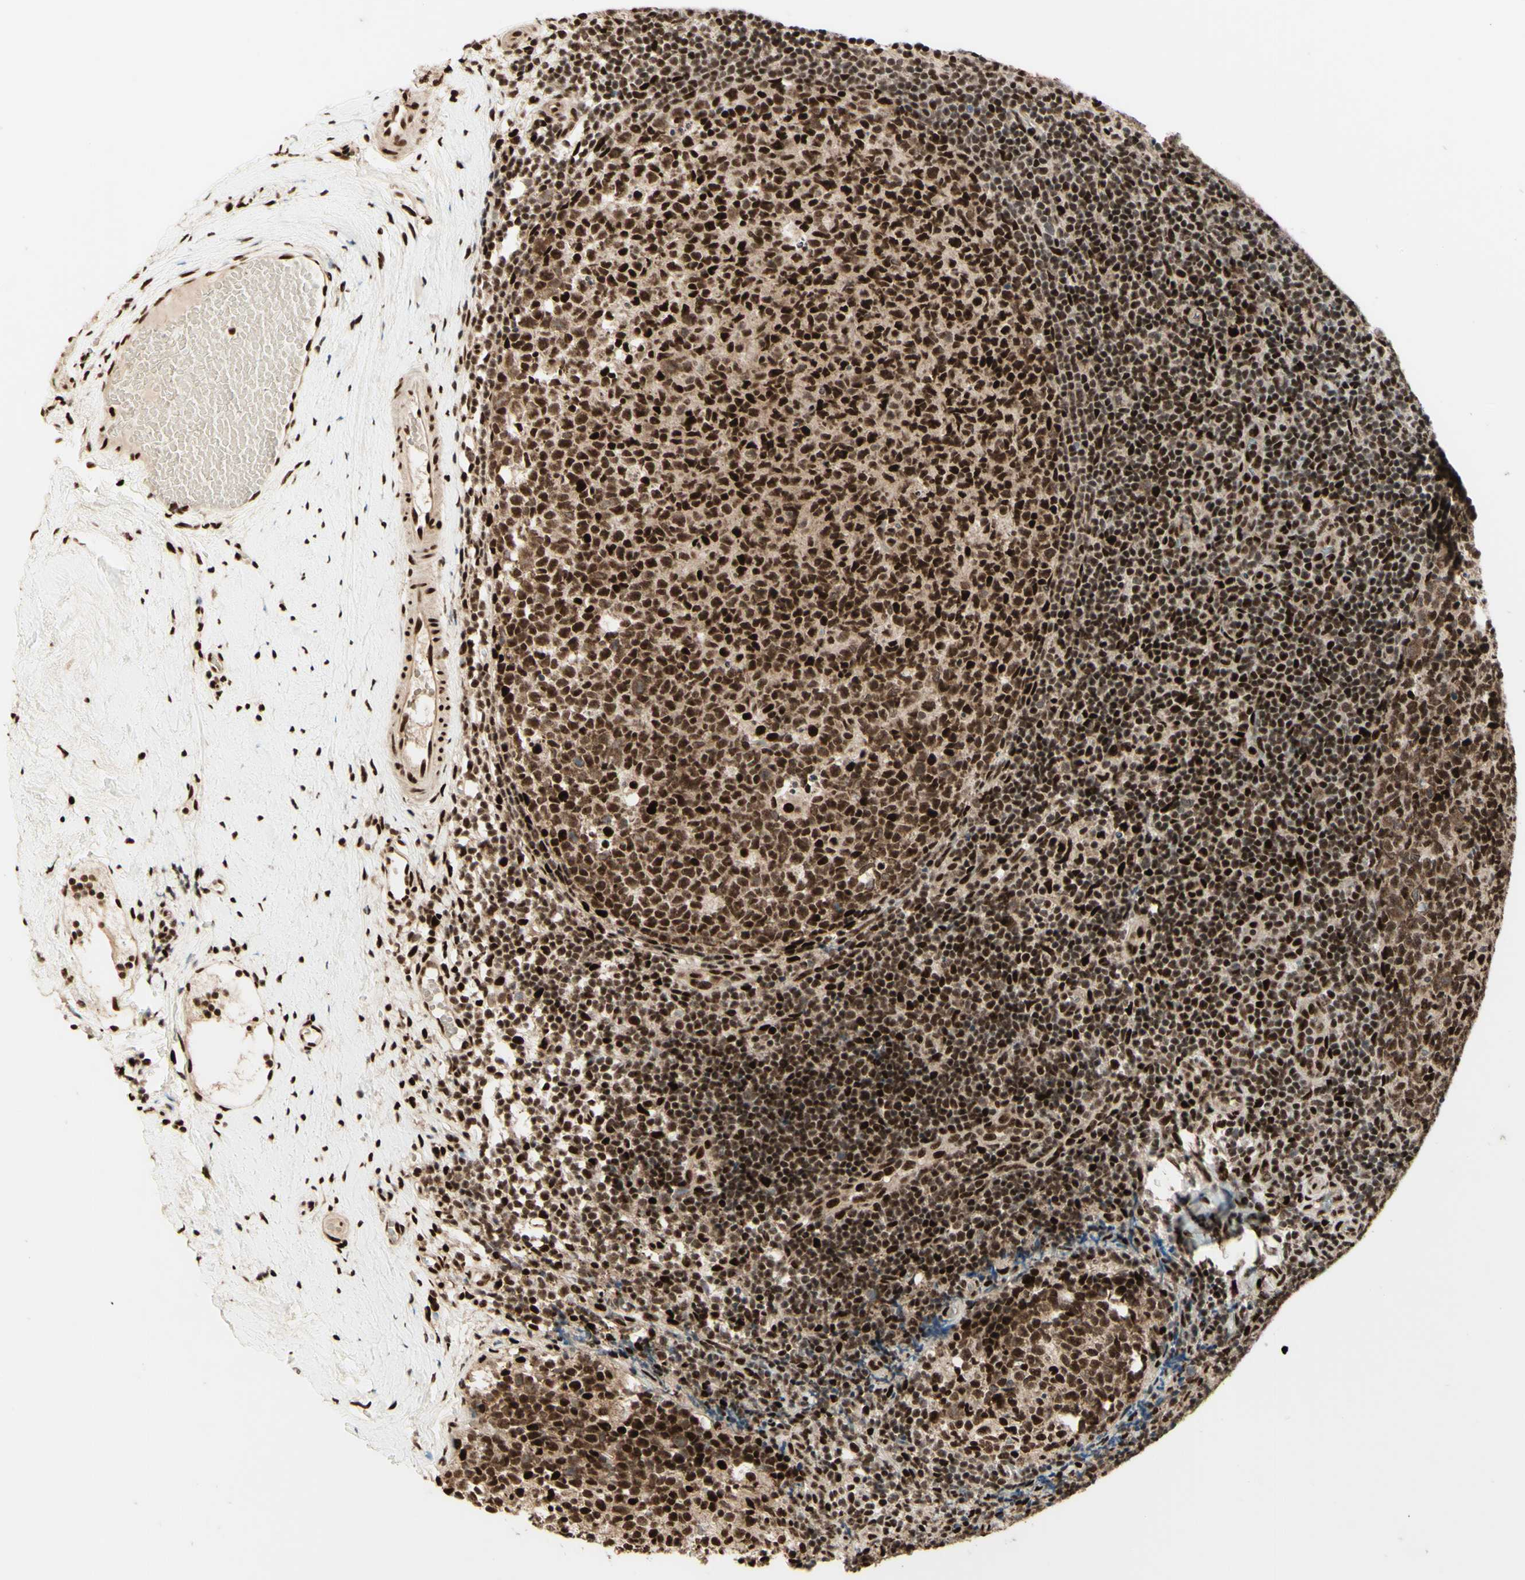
{"staining": {"intensity": "strong", "quantity": ">75%", "location": "nuclear"}, "tissue": "tonsil", "cell_type": "Germinal center cells", "image_type": "normal", "snomed": [{"axis": "morphology", "description": "Normal tissue, NOS"}, {"axis": "topography", "description": "Tonsil"}], "caption": "This micrograph reveals immunohistochemistry staining of unremarkable human tonsil, with high strong nuclear positivity in approximately >75% of germinal center cells.", "gene": "NR3C1", "patient": {"sex": "female", "age": 19}}